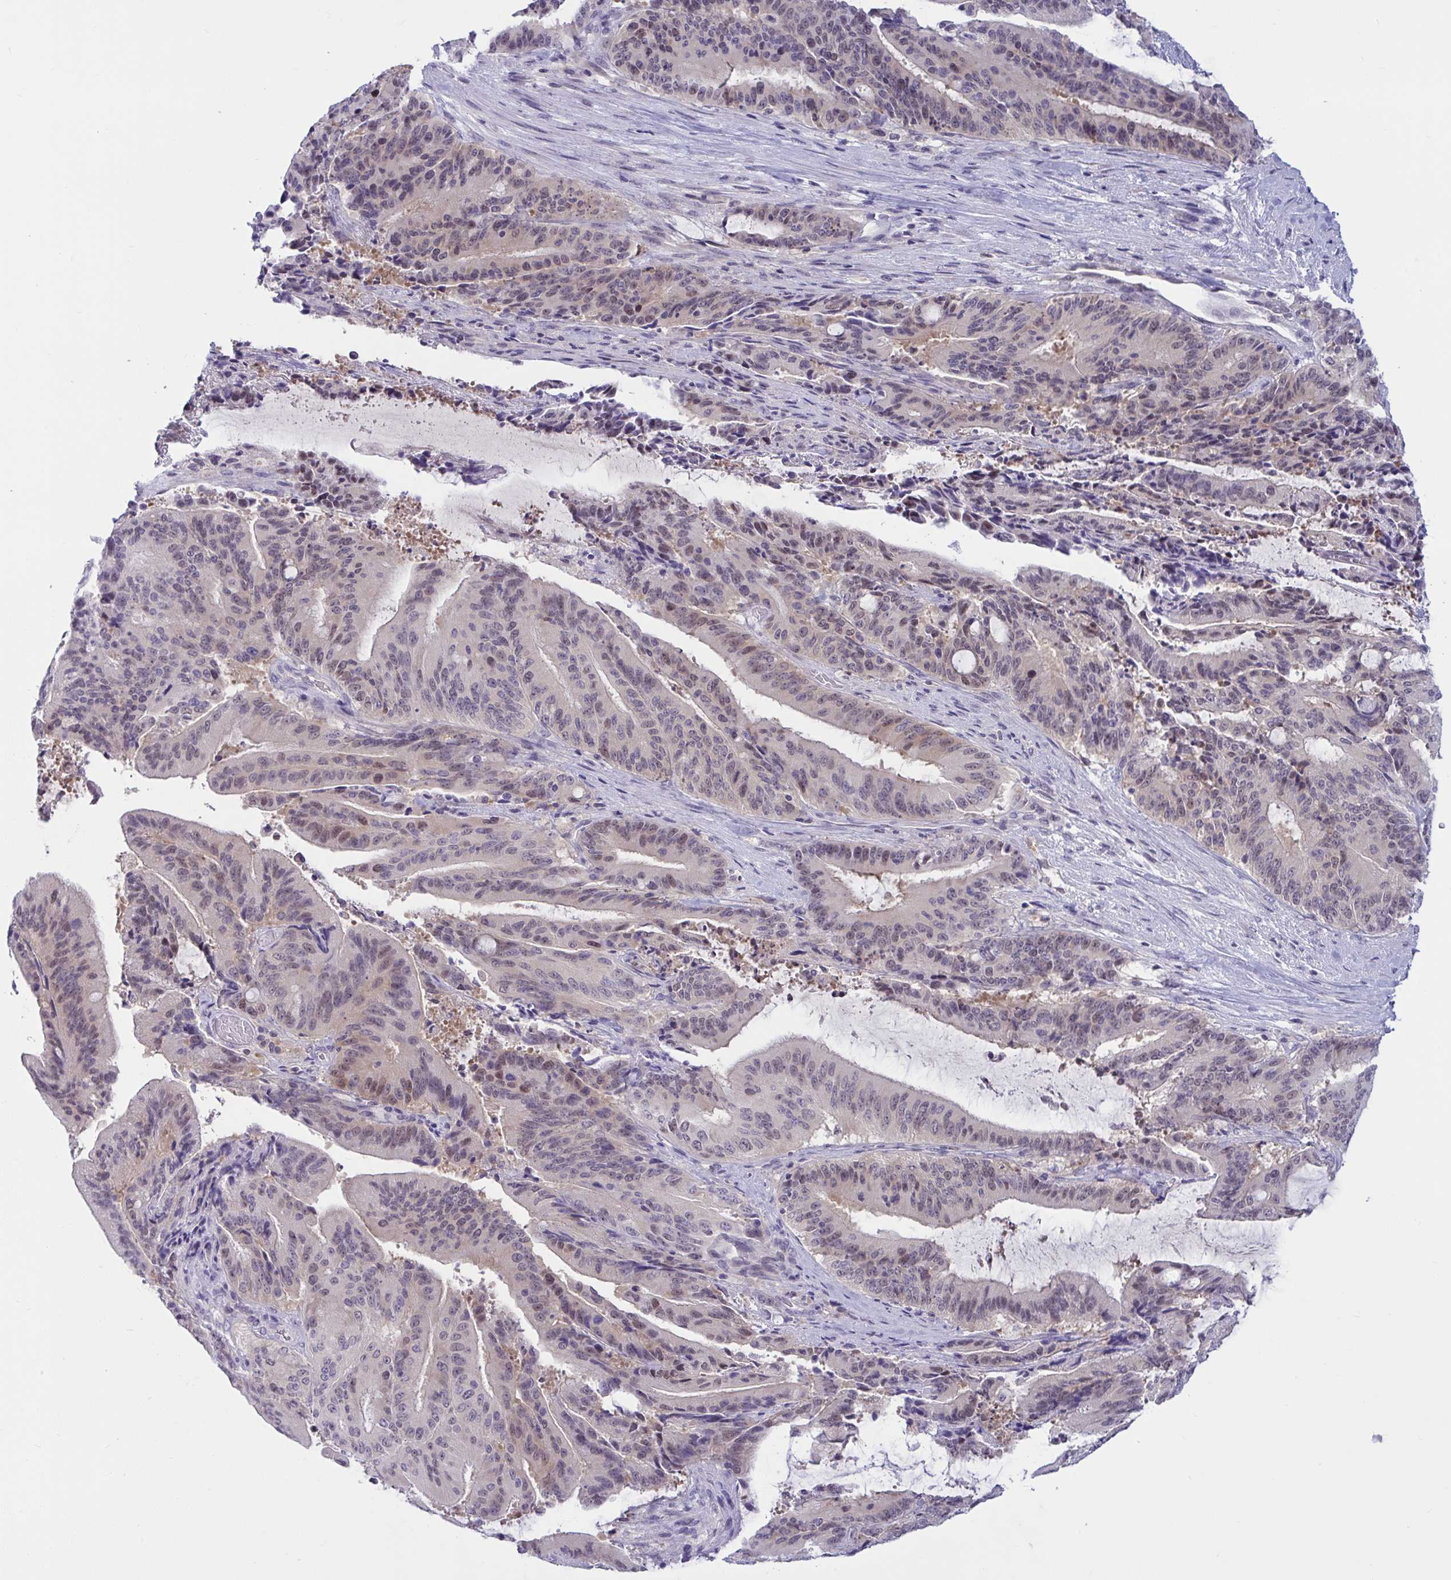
{"staining": {"intensity": "weak", "quantity": "<25%", "location": "nuclear"}, "tissue": "liver cancer", "cell_type": "Tumor cells", "image_type": "cancer", "snomed": [{"axis": "morphology", "description": "Normal tissue, NOS"}, {"axis": "morphology", "description": "Cholangiocarcinoma"}, {"axis": "topography", "description": "Liver"}, {"axis": "topography", "description": "Peripheral nerve tissue"}], "caption": "Protein analysis of cholangiocarcinoma (liver) displays no significant positivity in tumor cells.", "gene": "TSN", "patient": {"sex": "female", "age": 73}}